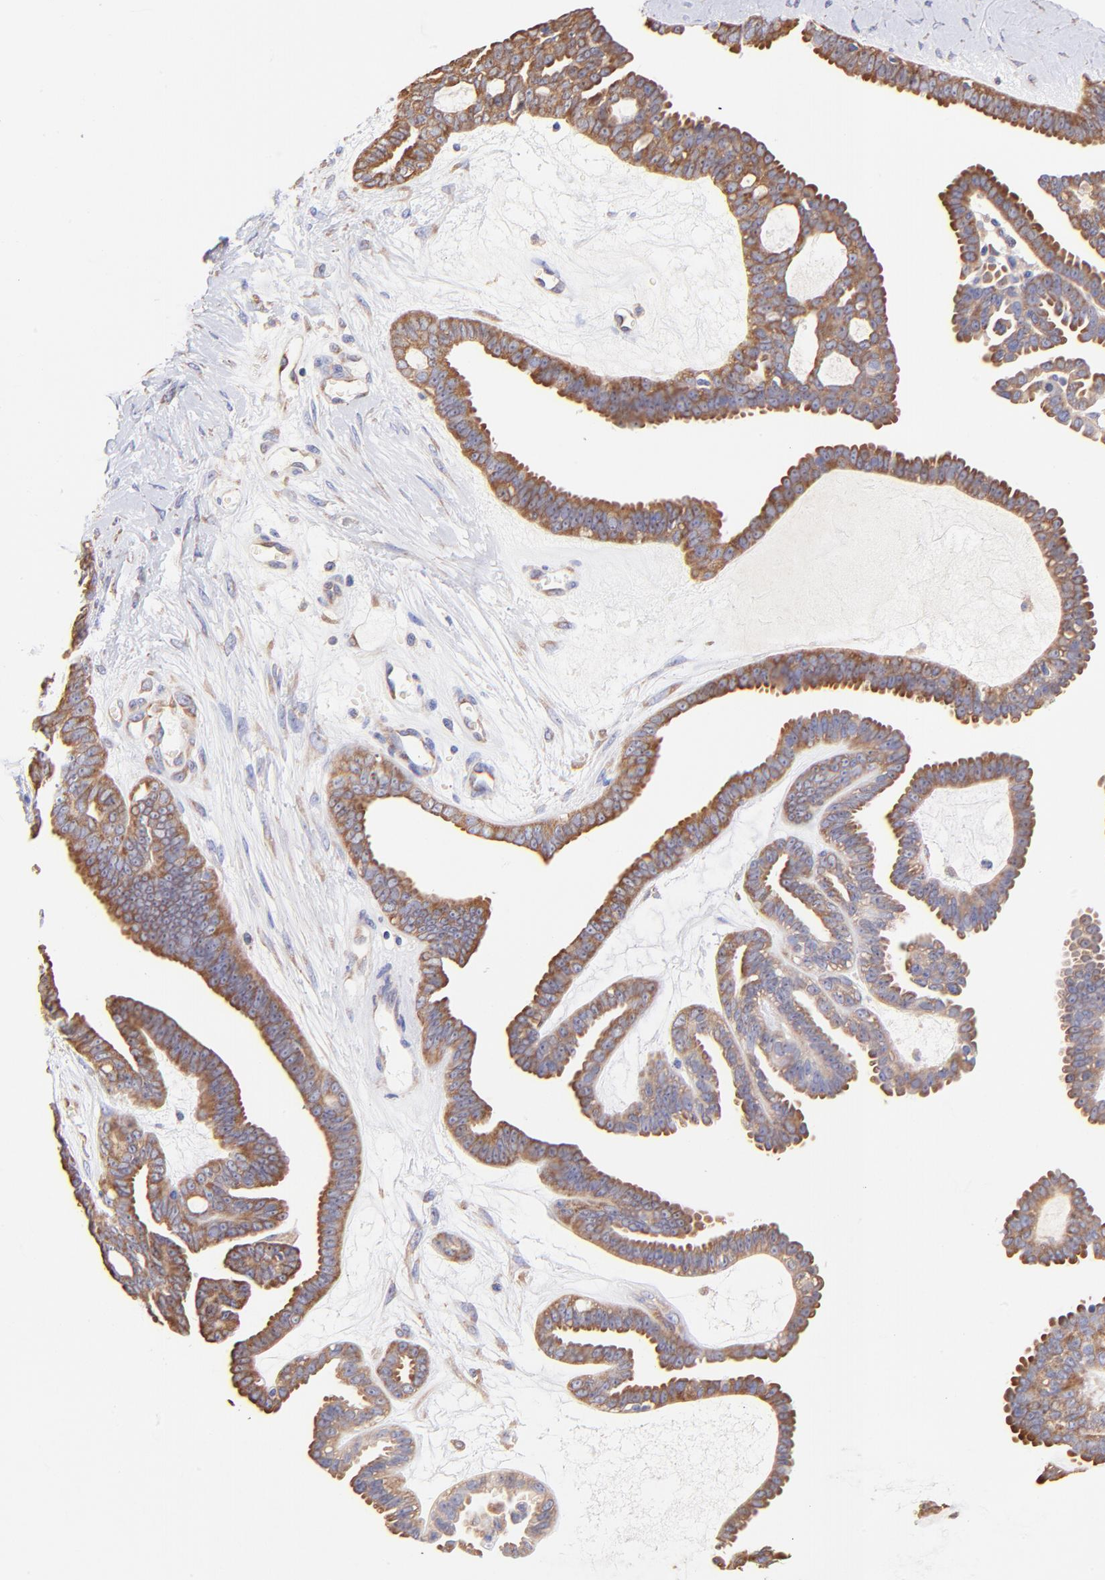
{"staining": {"intensity": "moderate", "quantity": "25%-75%", "location": "cytoplasmic/membranous"}, "tissue": "ovarian cancer", "cell_type": "Tumor cells", "image_type": "cancer", "snomed": [{"axis": "morphology", "description": "Cystadenocarcinoma, serous, NOS"}, {"axis": "topography", "description": "Ovary"}], "caption": "Immunohistochemistry of human ovarian cancer shows medium levels of moderate cytoplasmic/membranous staining in approximately 25%-75% of tumor cells.", "gene": "RPL30", "patient": {"sex": "female", "age": 71}}